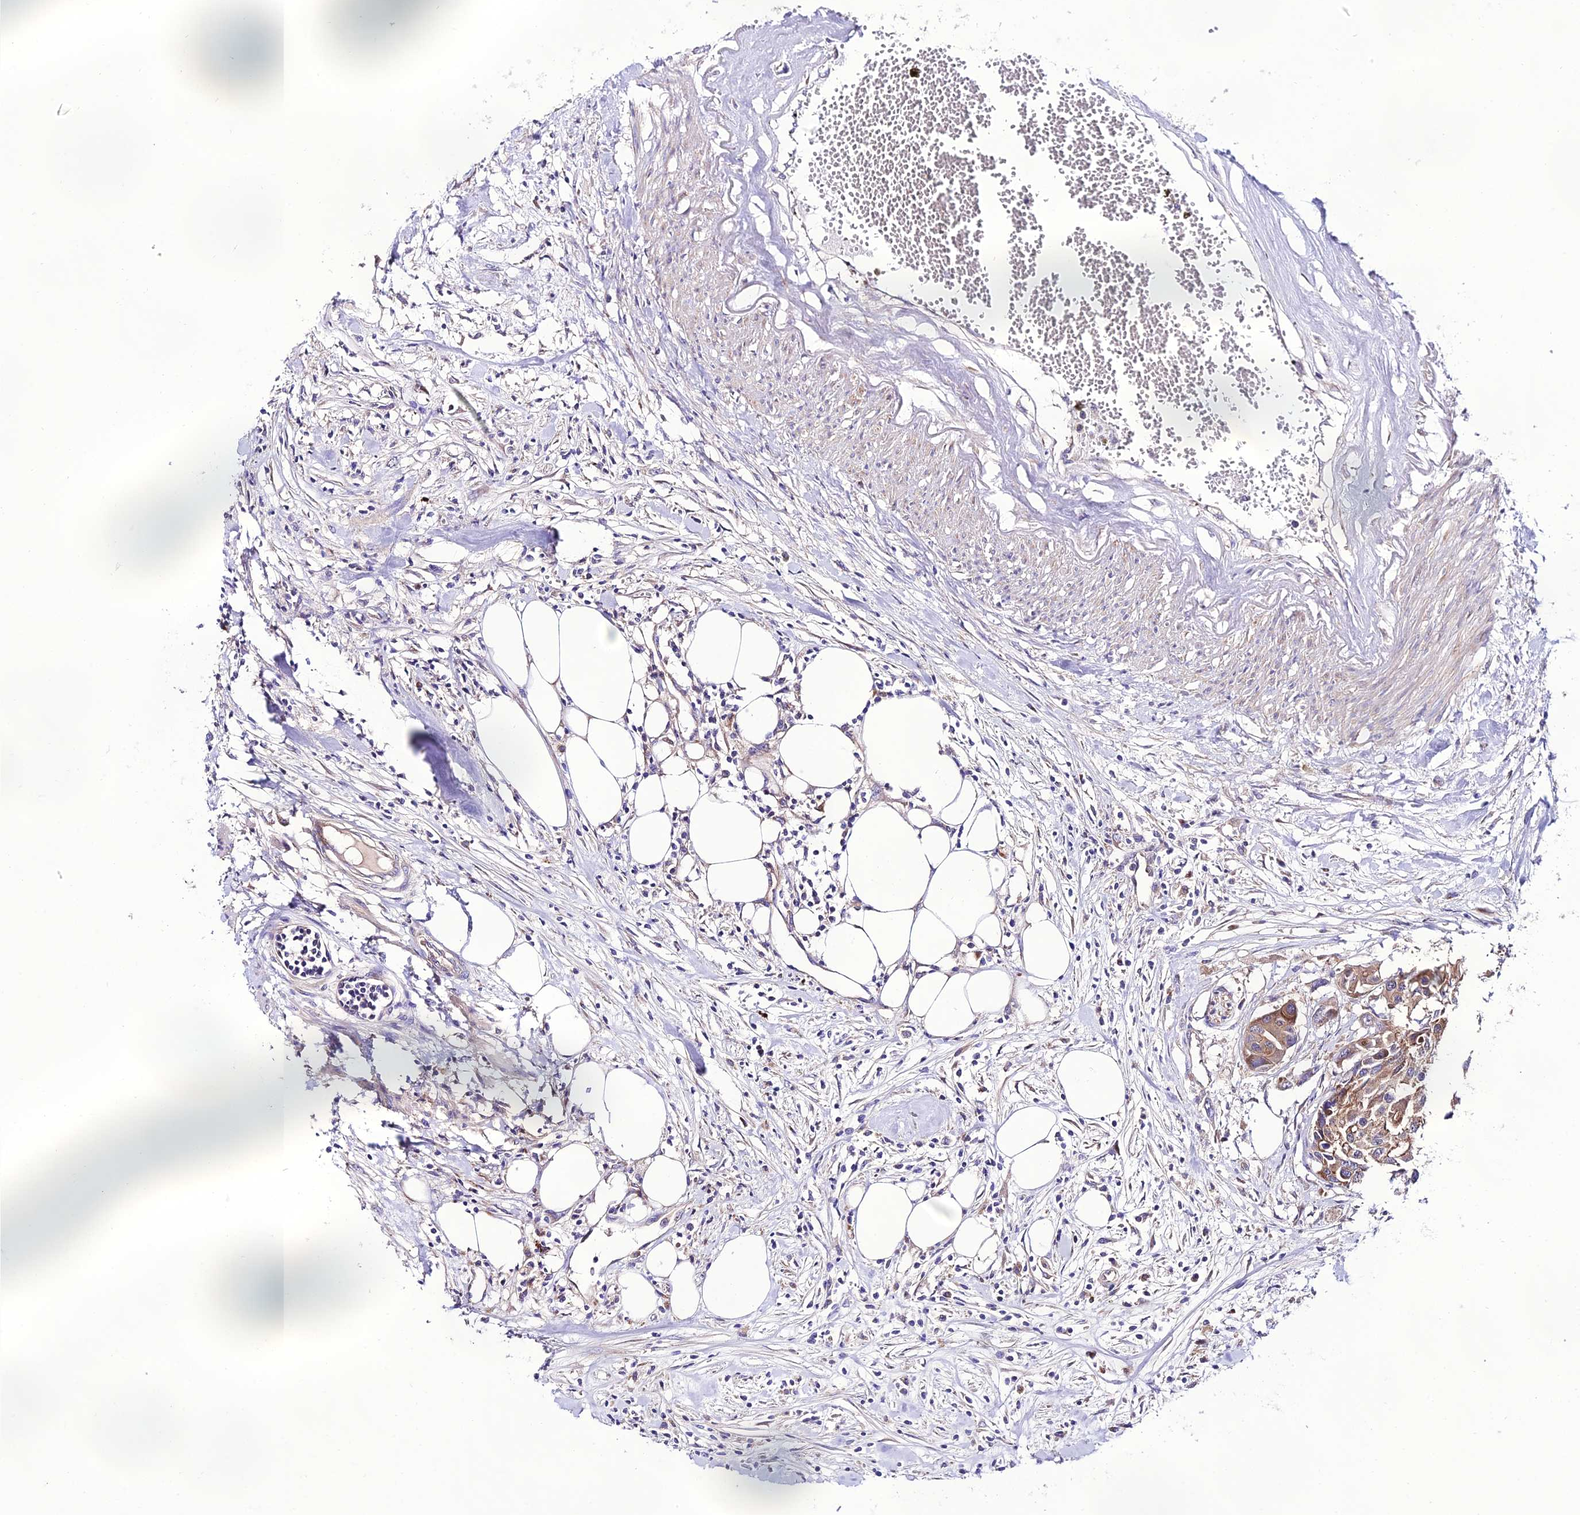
{"staining": {"intensity": "moderate", "quantity": ">75%", "location": "cytoplasmic/membranous"}, "tissue": "colorectal cancer", "cell_type": "Tumor cells", "image_type": "cancer", "snomed": [{"axis": "morphology", "description": "Adenocarcinoma, NOS"}, {"axis": "topography", "description": "Colon"}], "caption": "Brown immunohistochemical staining in human colorectal cancer (adenocarcinoma) reveals moderate cytoplasmic/membranous staining in approximately >75% of tumor cells.", "gene": "LACTB2", "patient": {"sex": "male", "age": 77}}